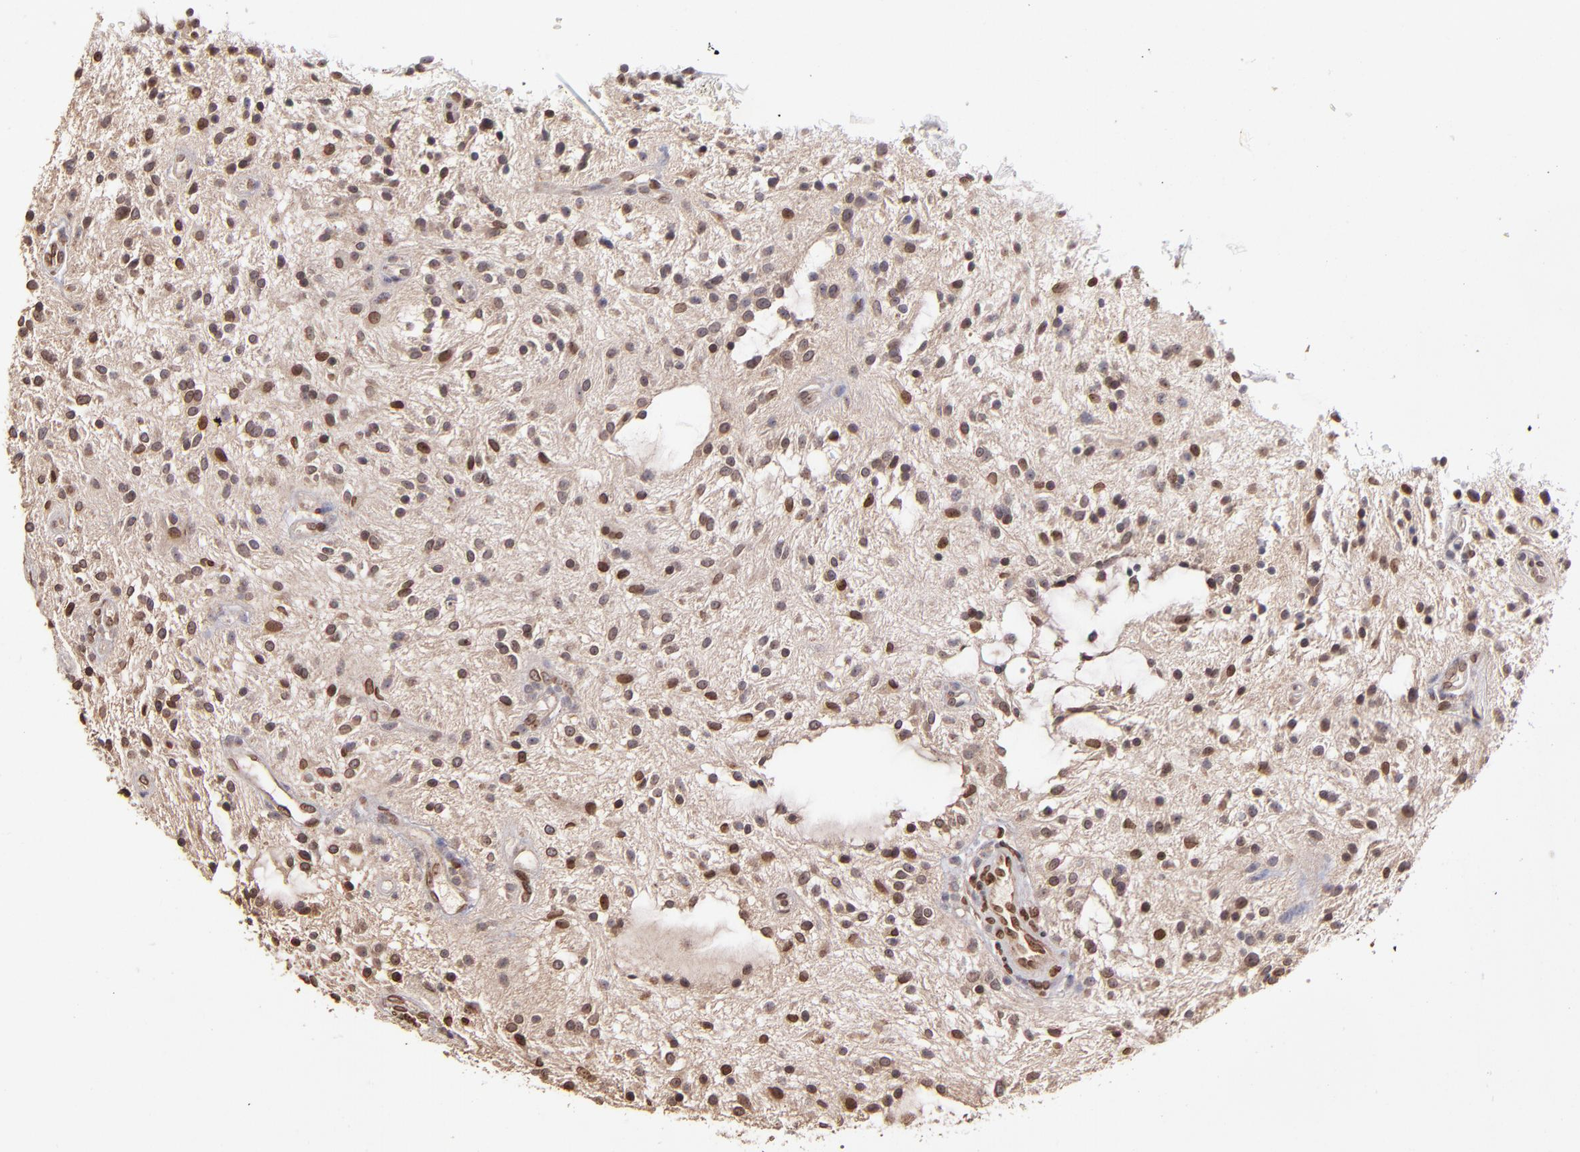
{"staining": {"intensity": "moderate", "quantity": "25%-75%", "location": "cytoplasmic/membranous,nuclear"}, "tissue": "glioma", "cell_type": "Tumor cells", "image_type": "cancer", "snomed": [{"axis": "morphology", "description": "Glioma, malignant, NOS"}, {"axis": "topography", "description": "Cerebellum"}], "caption": "Human malignant glioma stained with a brown dye reveals moderate cytoplasmic/membranous and nuclear positive positivity in about 25%-75% of tumor cells.", "gene": "PUM3", "patient": {"sex": "female", "age": 10}}